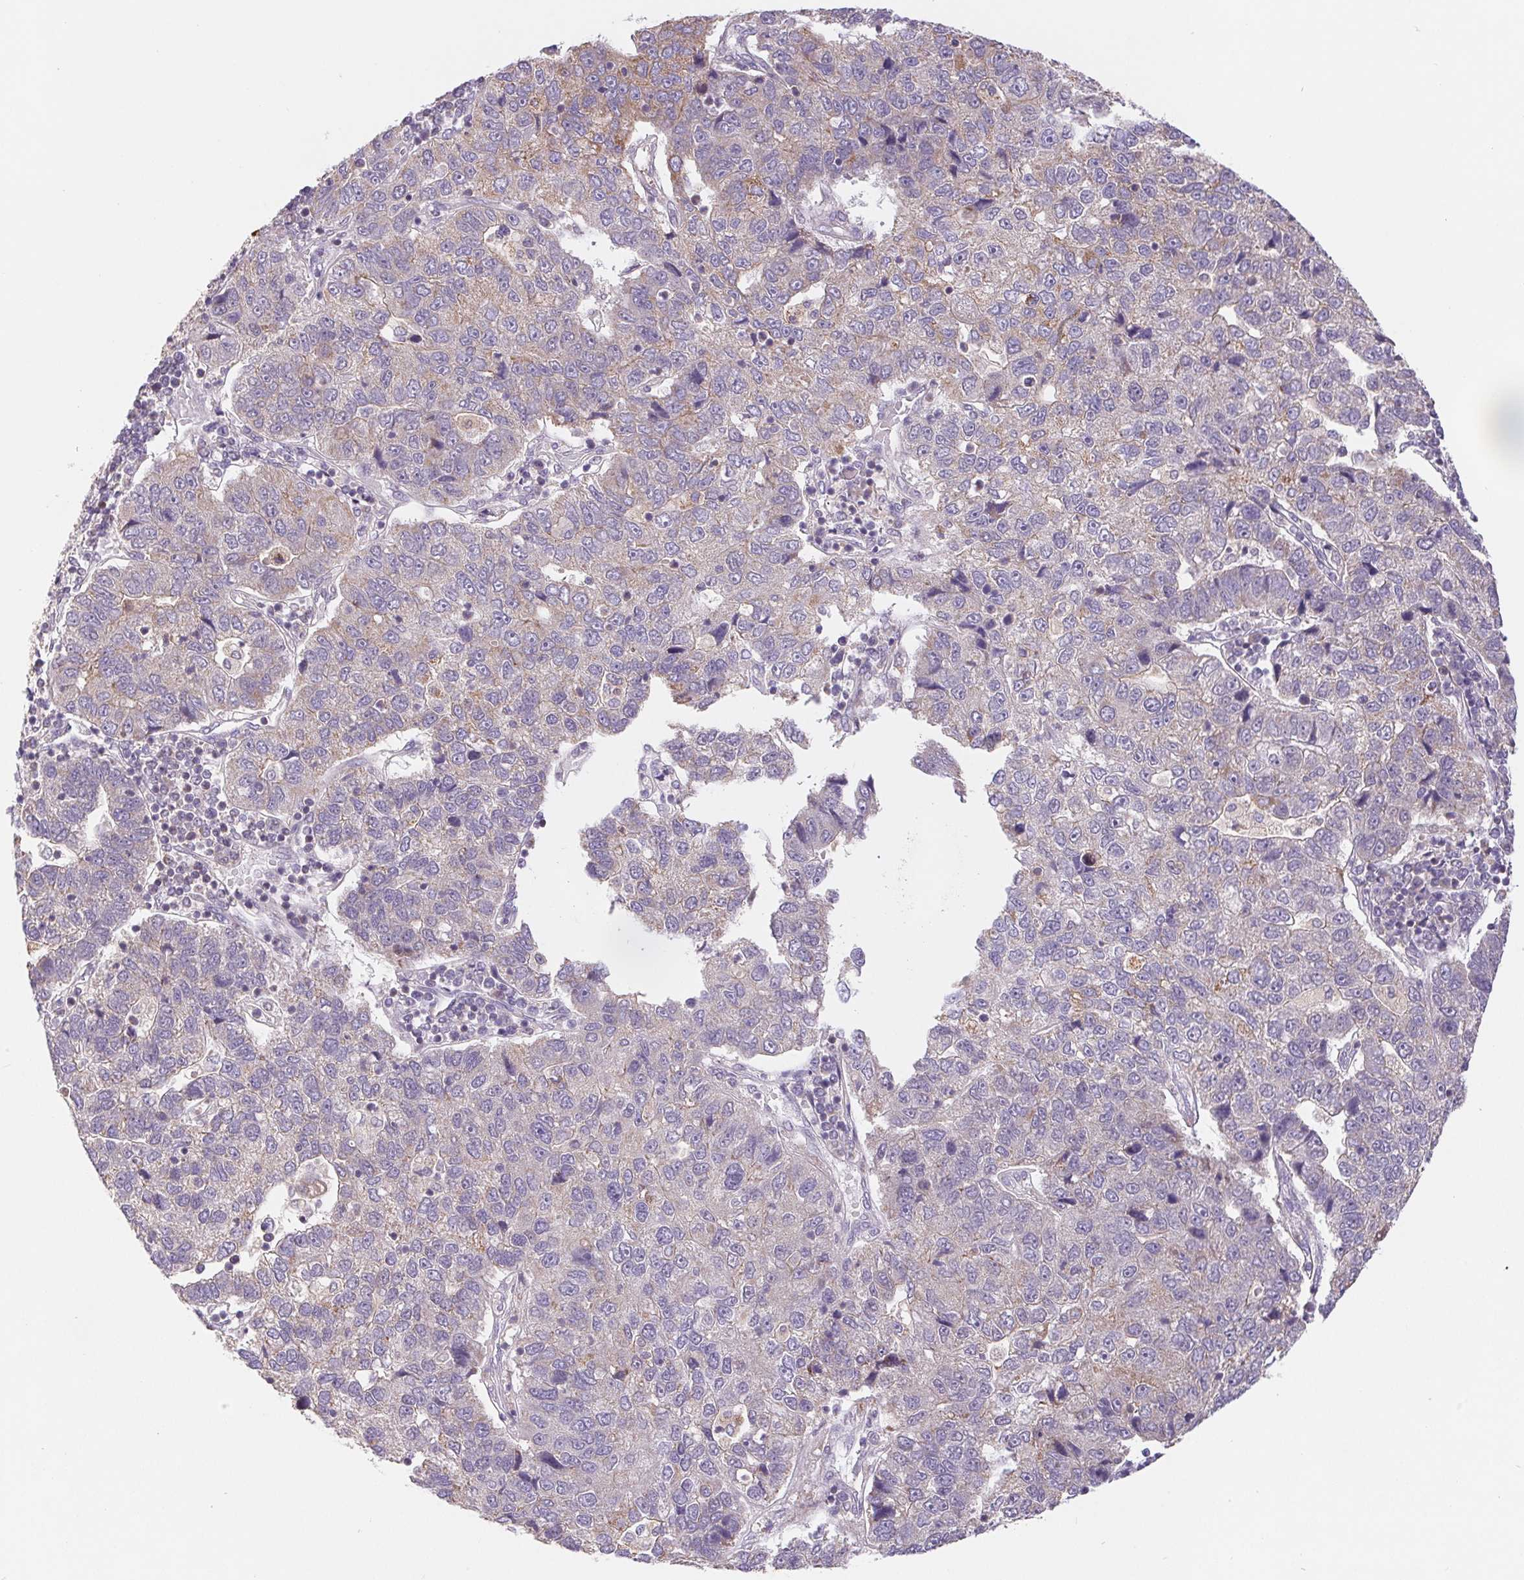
{"staining": {"intensity": "weak", "quantity": "<25%", "location": "cytoplasmic/membranous"}, "tissue": "pancreatic cancer", "cell_type": "Tumor cells", "image_type": "cancer", "snomed": [{"axis": "morphology", "description": "Adenocarcinoma, NOS"}, {"axis": "topography", "description": "Pancreas"}], "caption": "Tumor cells are negative for protein expression in human pancreatic adenocarcinoma. (DAB immunohistochemistry, high magnification).", "gene": "EMC6", "patient": {"sex": "female", "age": 61}}